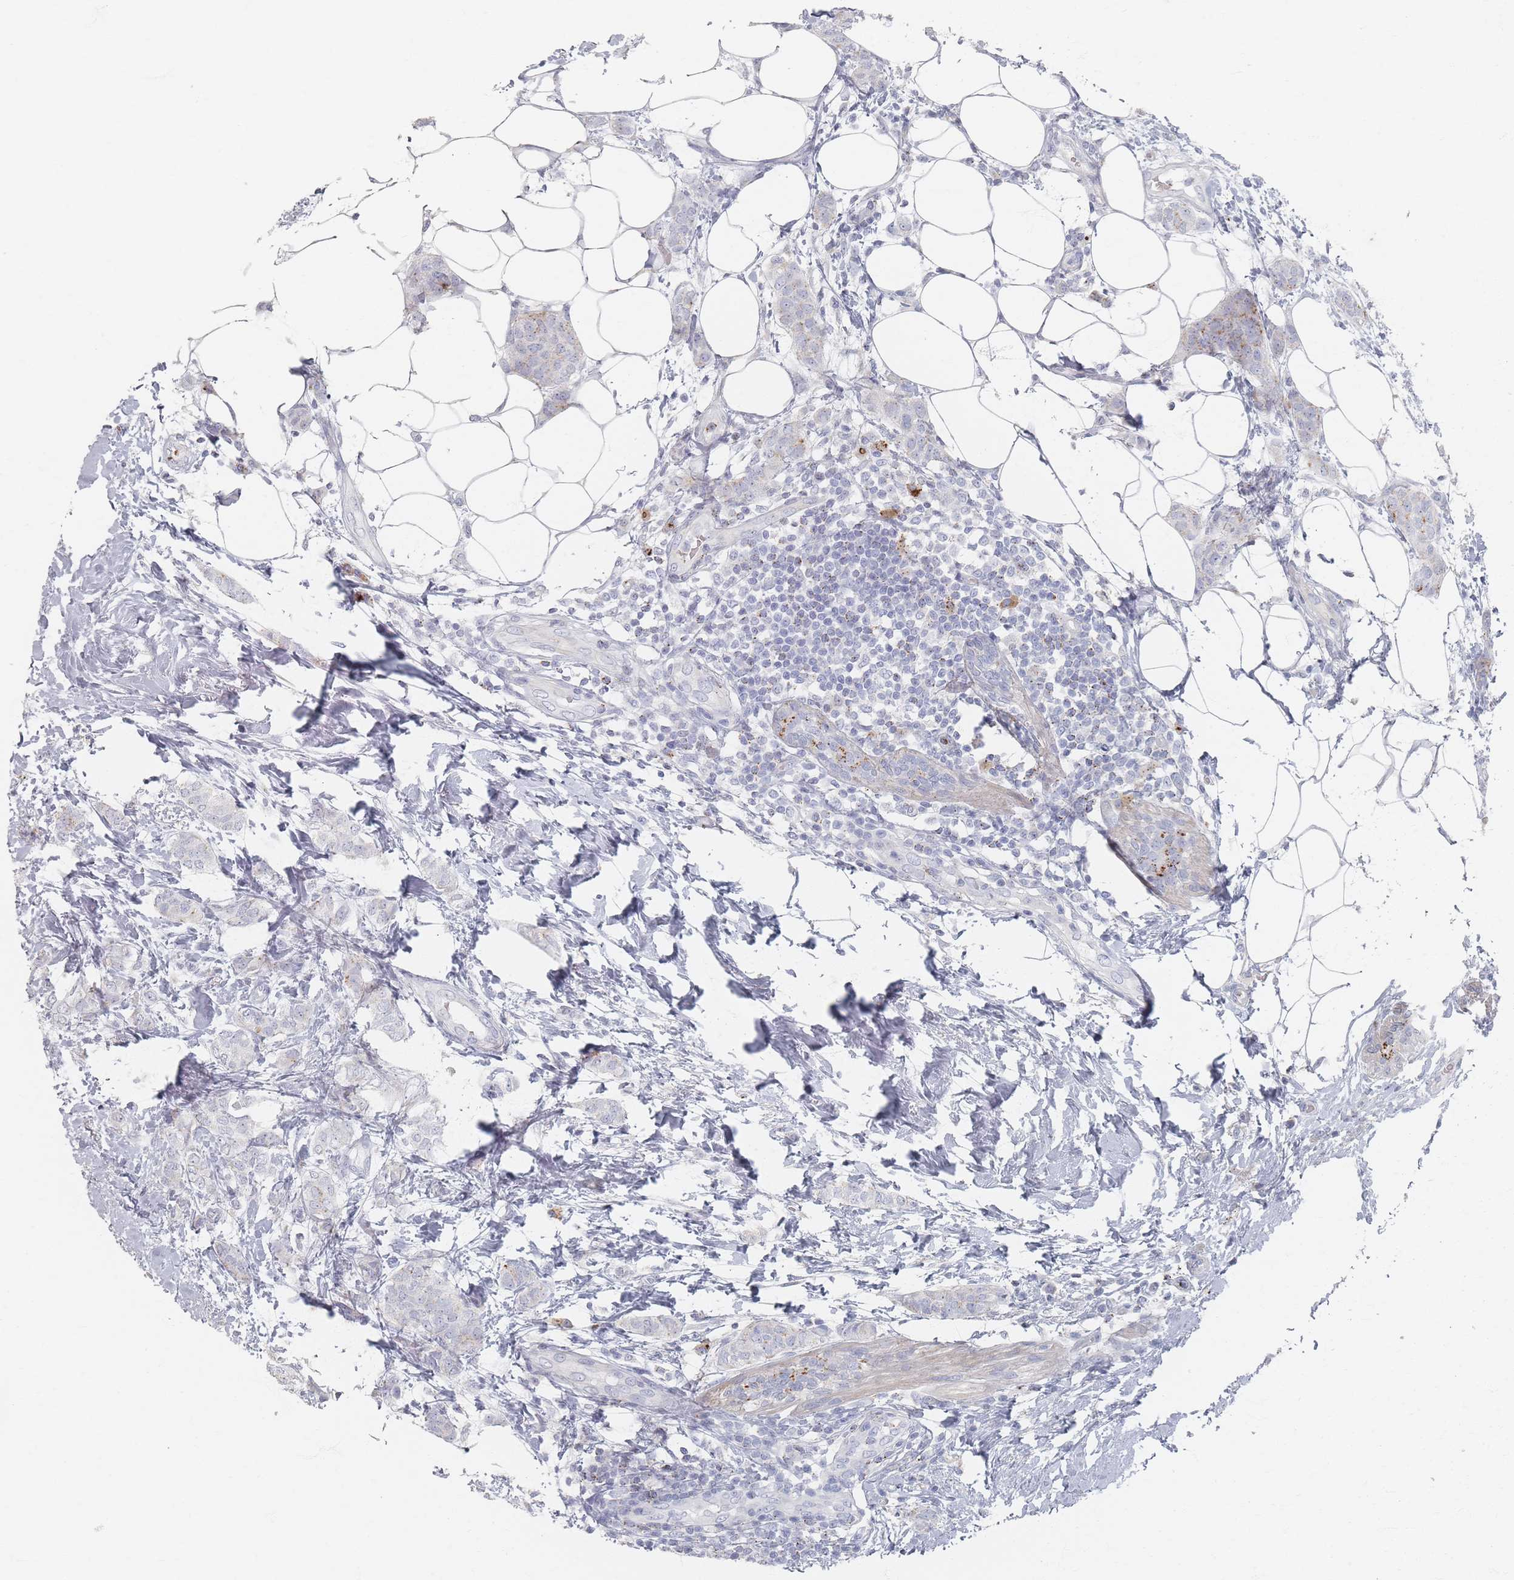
{"staining": {"intensity": "moderate", "quantity": "<25%", "location": "cytoplasmic/membranous"}, "tissue": "breast cancer", "cell_type": "Tumor cells", "image_type": "cancer", "snomed": [{"axis": "morphology", "description": "Duct carcinoma"}, {"axis": "topography", "description": "Breast"}], "caption": "Intraductal carcinoma (breast) stained for a protein displays moderate cytoplasmic/membranous positivity in tumor cells.", "gene": "SLC2A11", "patient": {"sex": "female", "age": 72}}